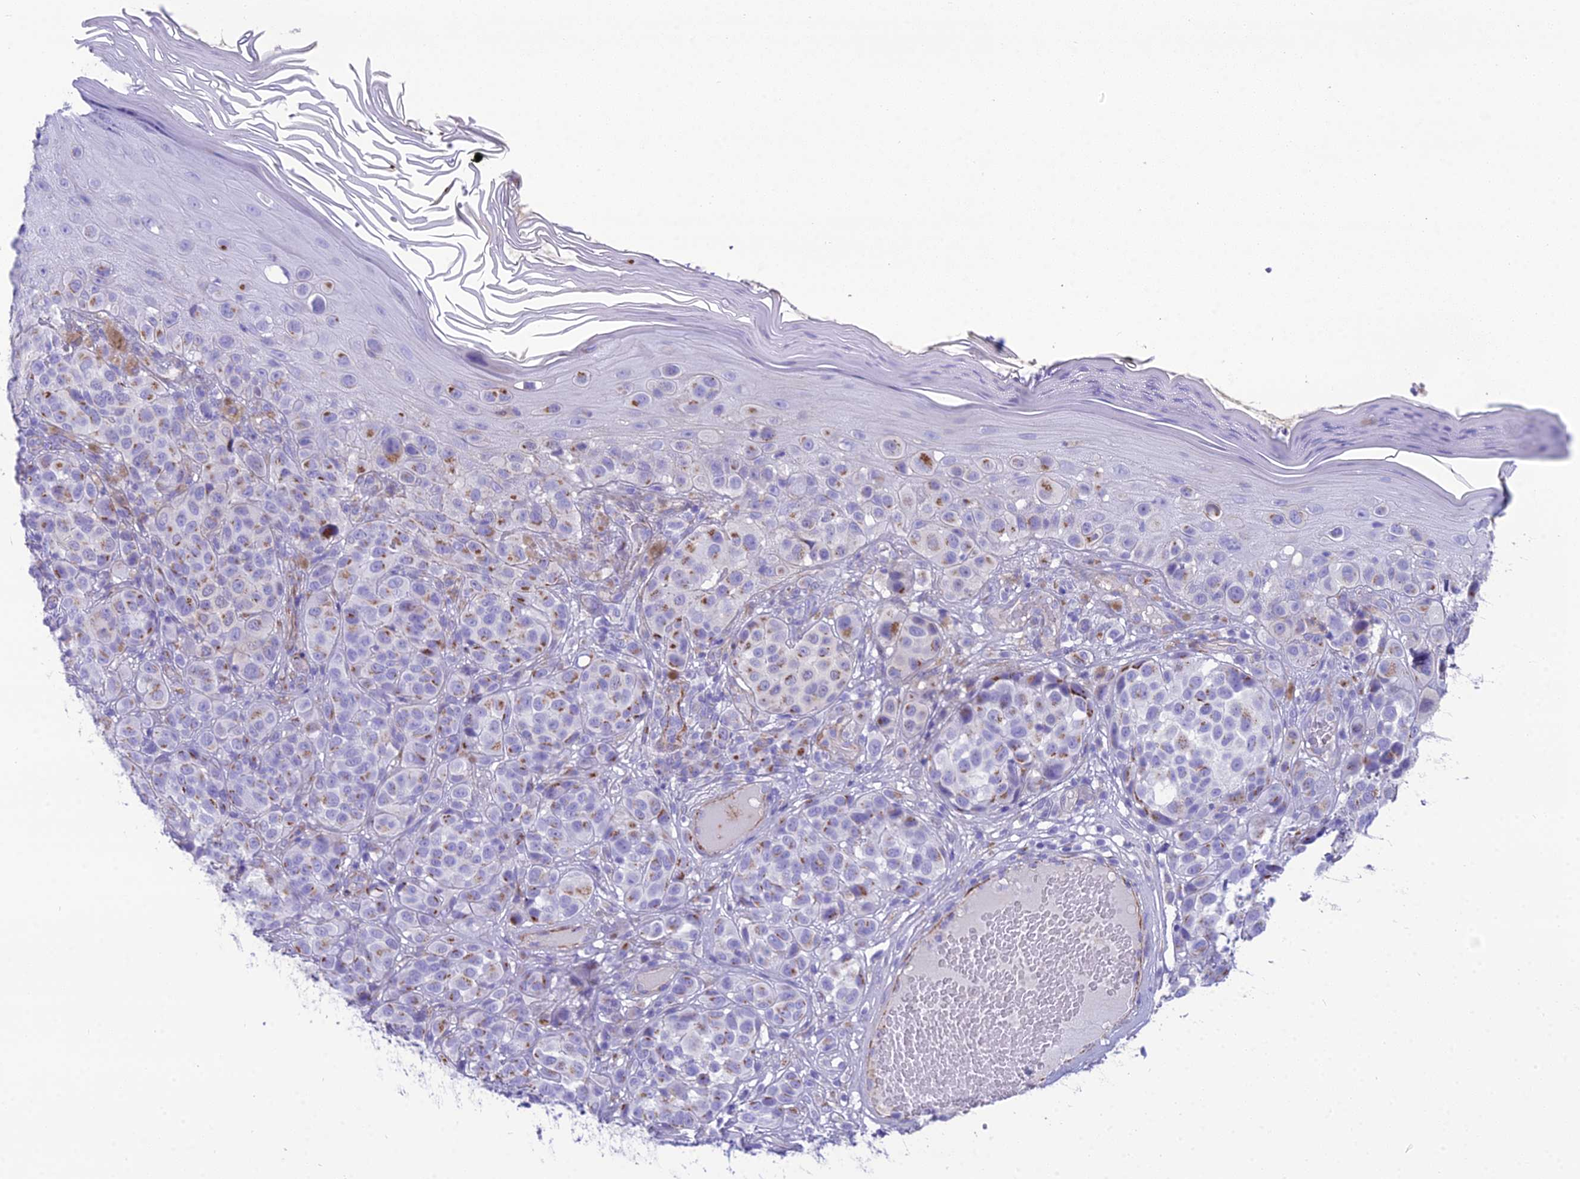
{"staining": {"intensity": "moderate", "quantity": "<25%", "location": "cytoplasmic/membranous"}, "tissue": "melanoma", "cell_type": "Tumor cells", "image_type": "cancer", "snomed": [{"axis": "morphology", "description": "Malignant melanoma, NOS"}, {"axis": "topography", "description": "Skin"}], "caption": "Immunohistochemical staining of melanoma reveals low levels of moderate cytoplasmic/membranous positivity in approximately <25% of tumor cells. (brown staining indicates protein expression, while blue staining denotes nuclei).", "gene": "GFRA1", "patient": {"sex": "male", "age": 38}}